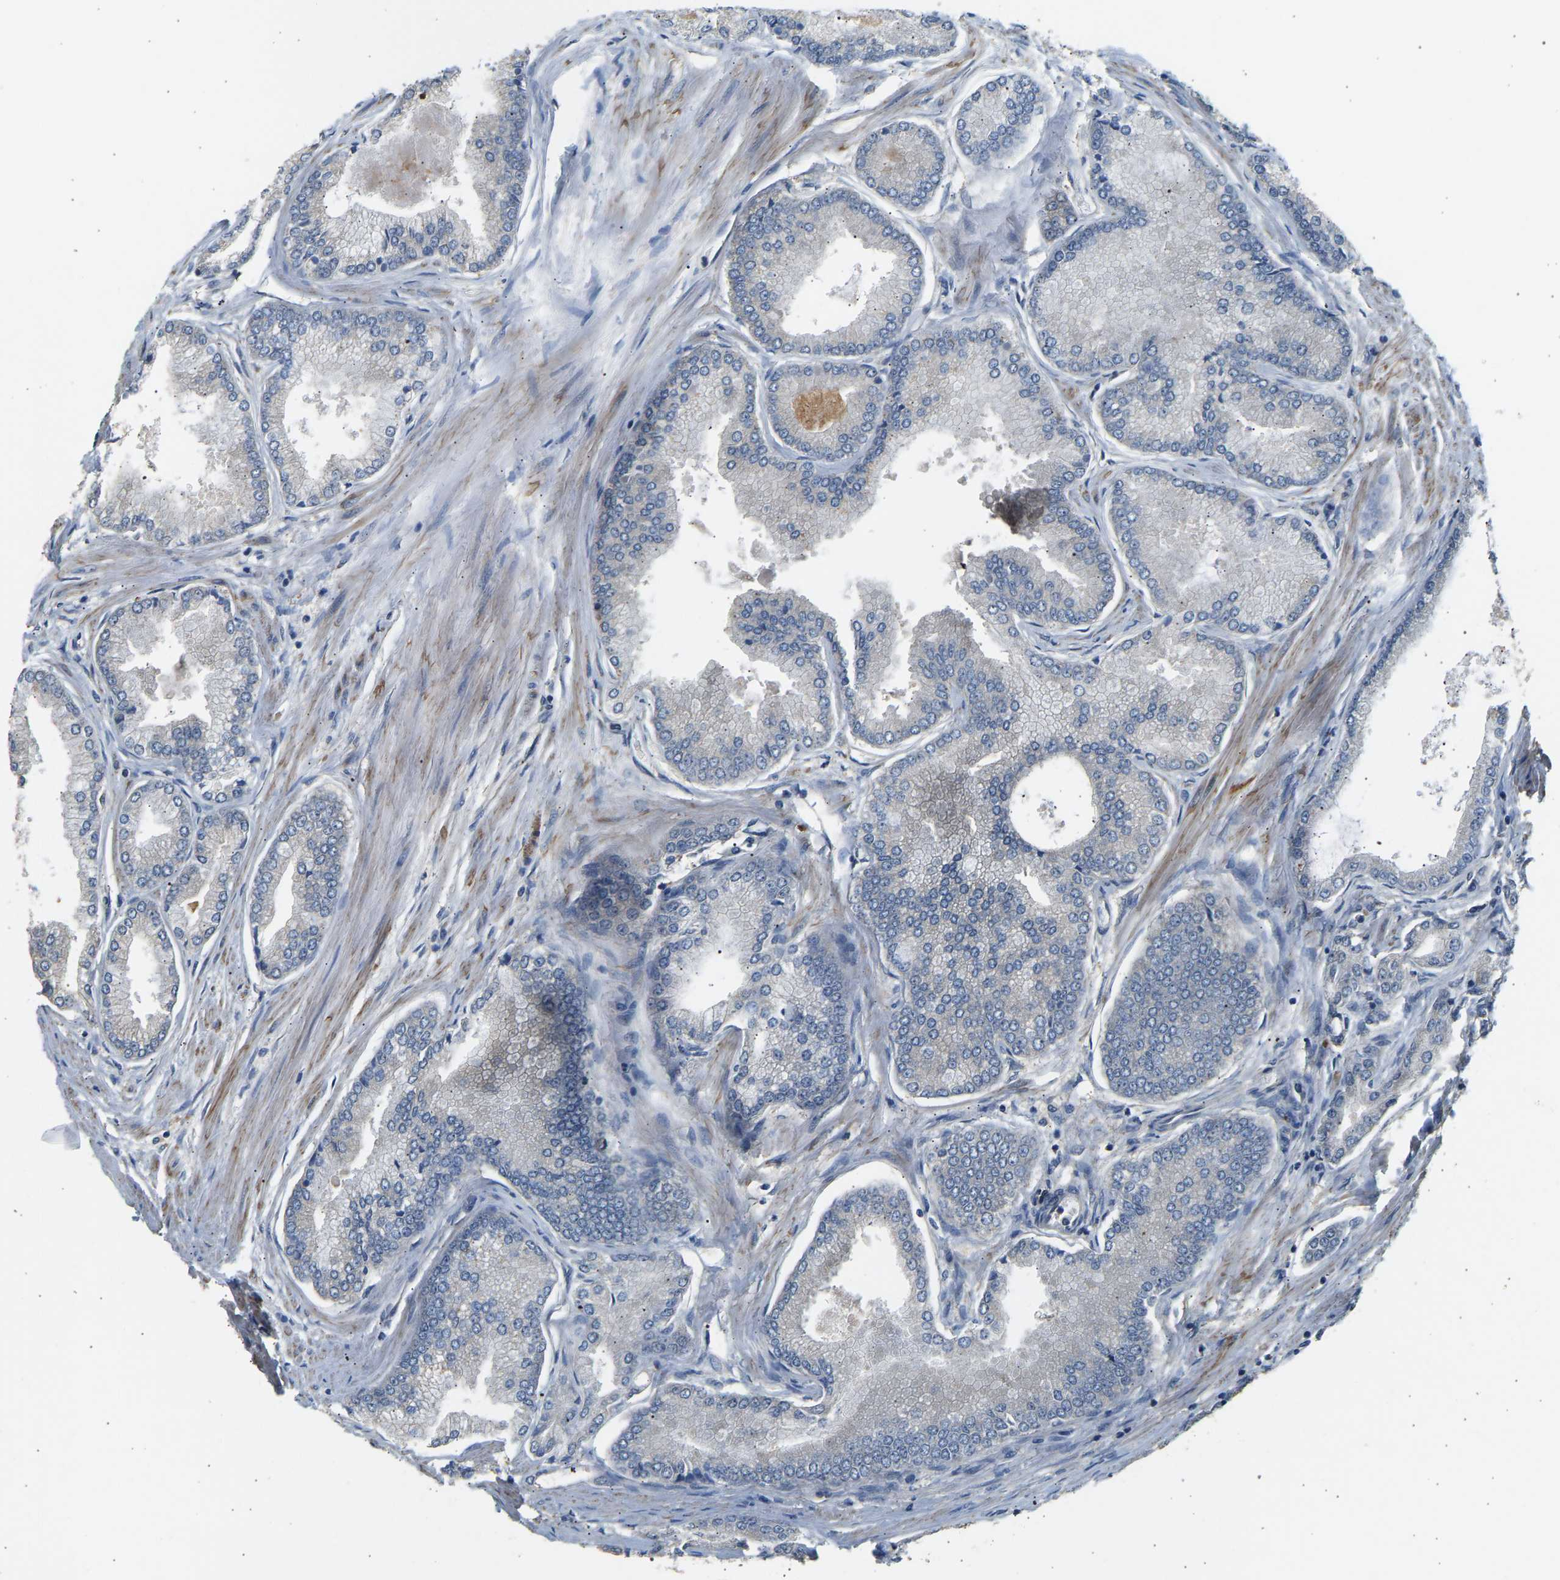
{"staining": {"intensity": "negative", "quantity": "none", "location": "none"}, "tissue": "prostate cancer", "cell_type": "Tumor cells", "image_type": "cancer", "snomed": [{"axis": "morphology", "description": "Adenocarcinoma, High grade"}, {"axis": "topography", "description": "Prostate"}], "caption": "A histopathology image of human prostate cancer is negative for staining in tumor cells.", "gene": "RGL1", "patient": {"sex": "male", "age": 61}}